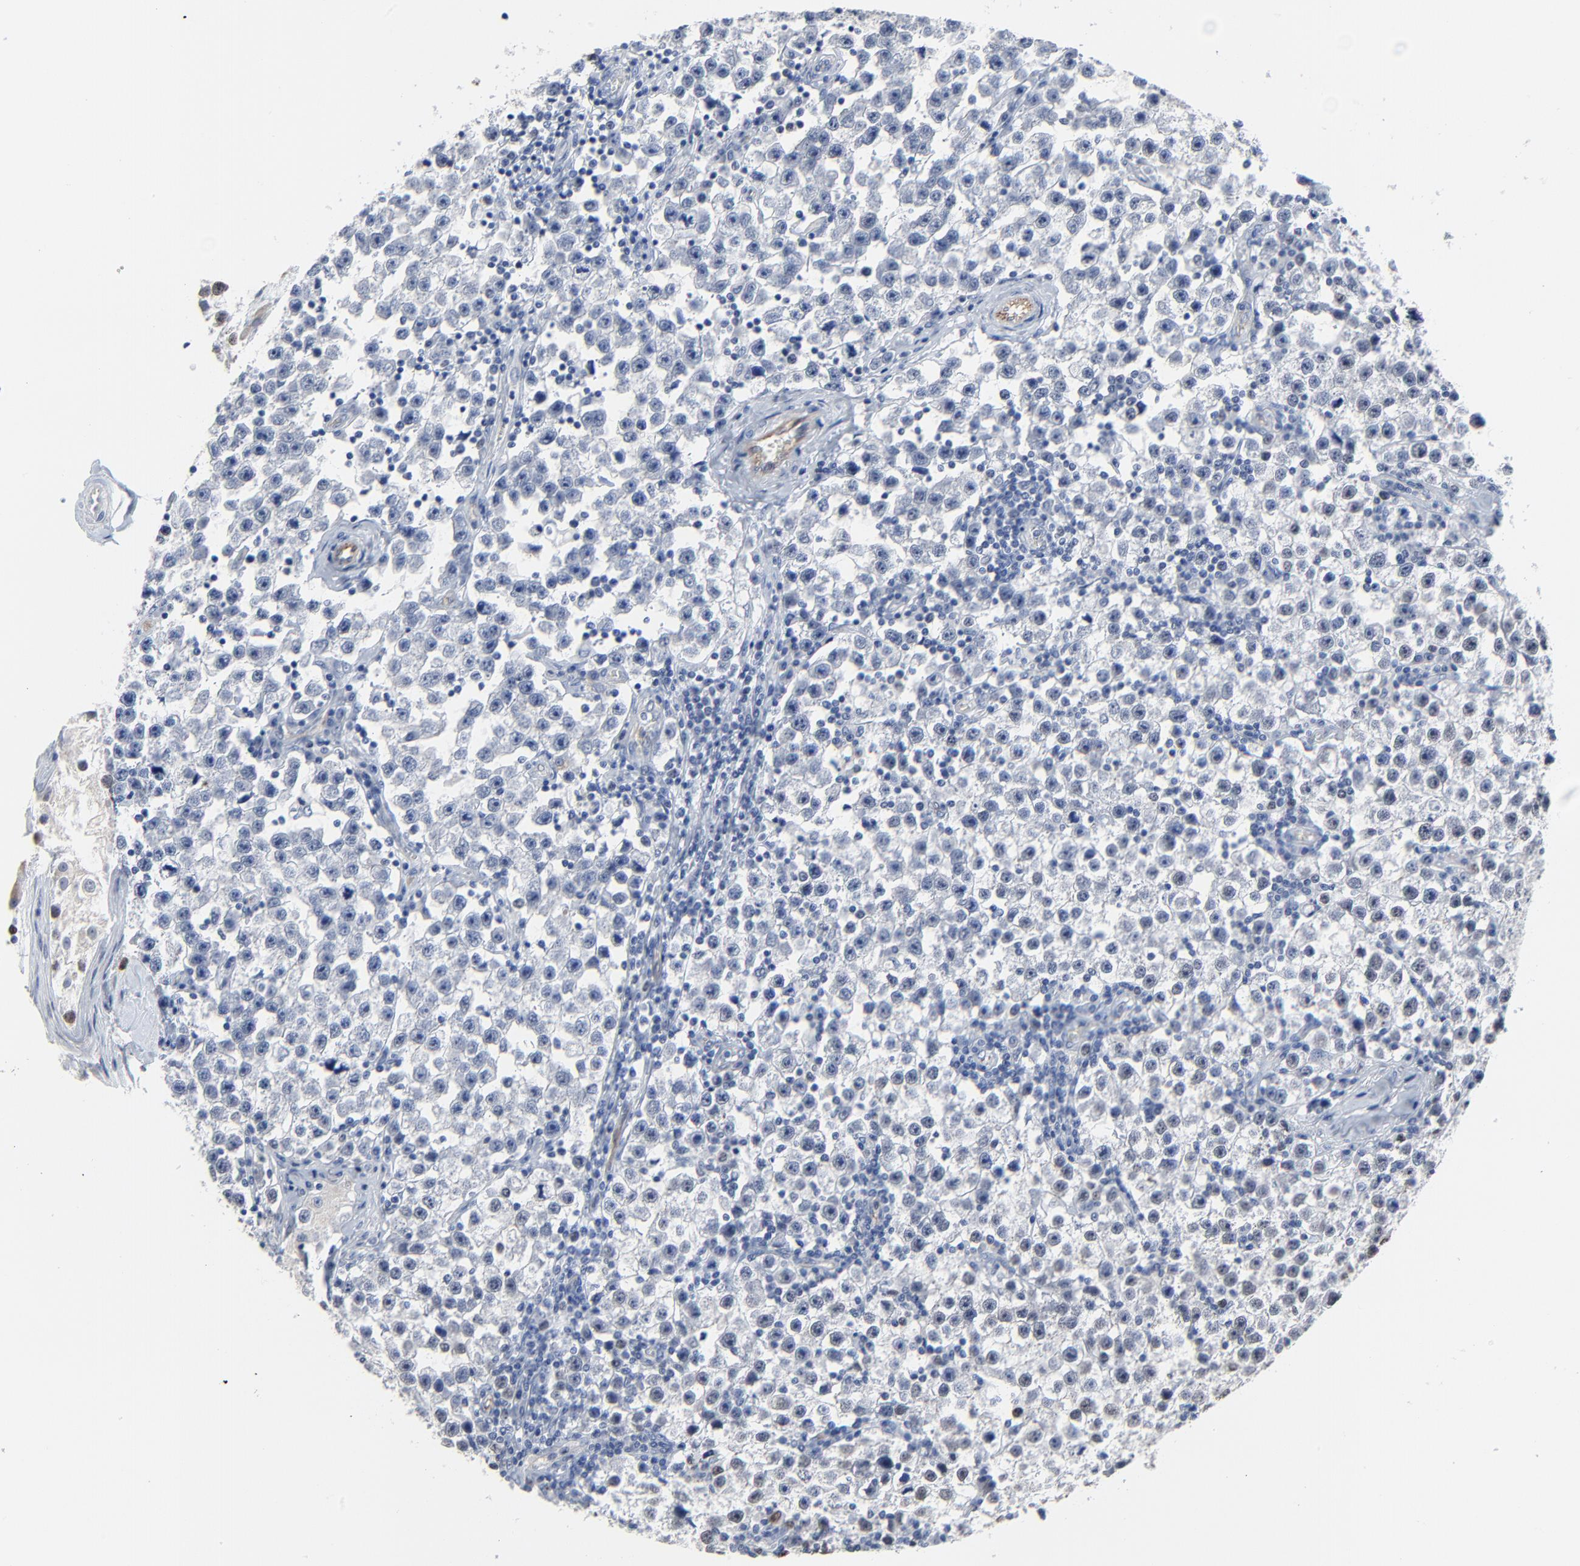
{"staining": {"intensity": "weak", "quantity": "<25%", "location": "nuclear"}, "tissue": "testis cancer", "cell_type": "Tumor cells", "image_type": "cancer", "snomed": [{"axis": "morphology", "description": "Seminoma, NOS"}, {"axis": "topography", "description": "Testis"}], "caption": "The image reveals no significant positivity in tumor cells of testis cancer (seminoma).", "gene": "BIRC3", "patient": {"sex": "male", "age": 32}}